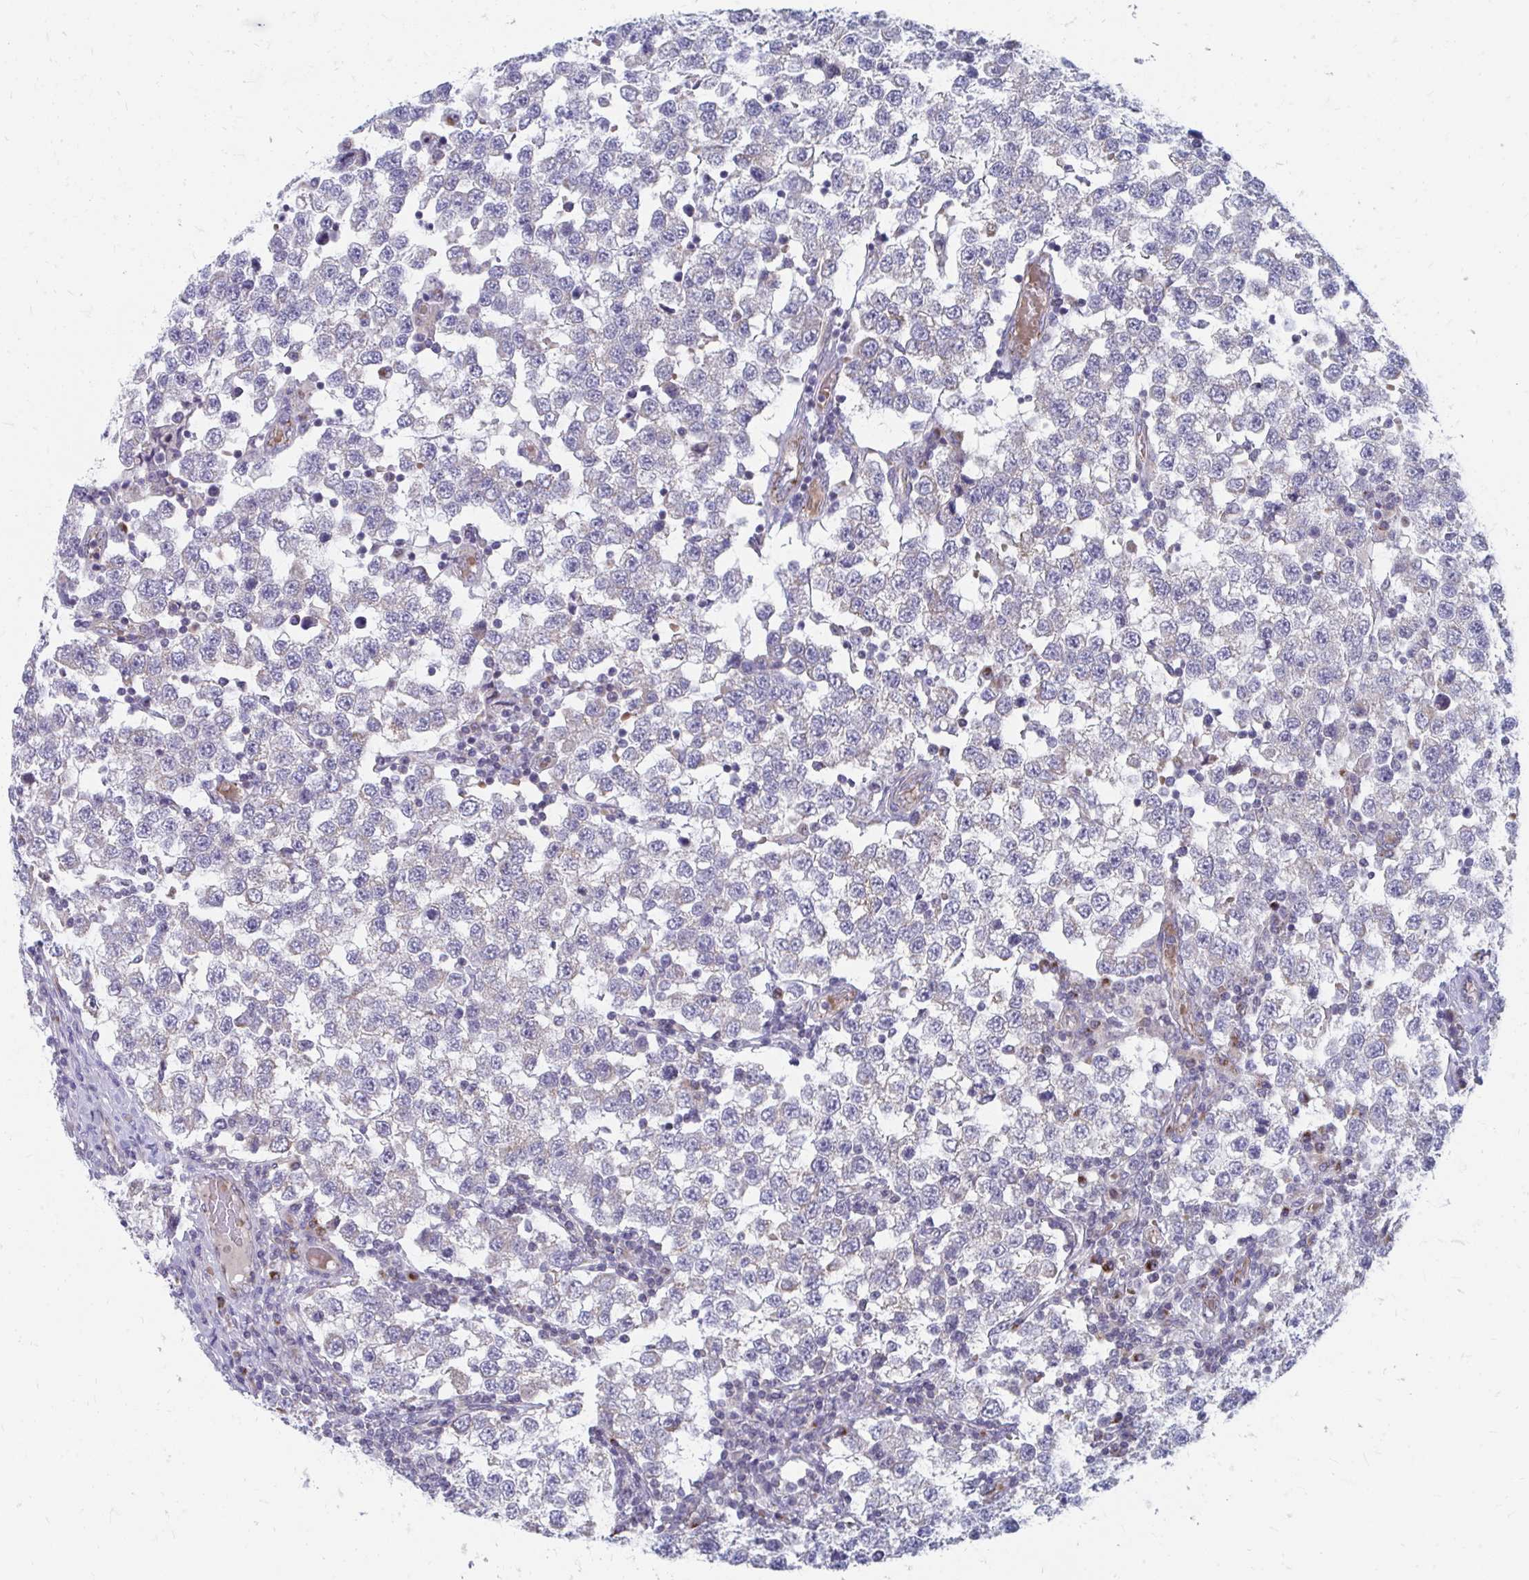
{"staining": {"intensity": "negative", "quantity": "none", "location": "none"}, "tissue": "testis cancer", "cell_type": "Tumor cells", "image_type": "cancer", "snomed": [{"axis": "morphology", "description": "Seminoma, NOS"}, {"axis": "topography", "description": "Testis"}], "caption": "Tumor cells are negative for brown protein staining in seminoma (testis).", "gene": "PABIR3", "patient": {"sex": "male", "age": 34}}